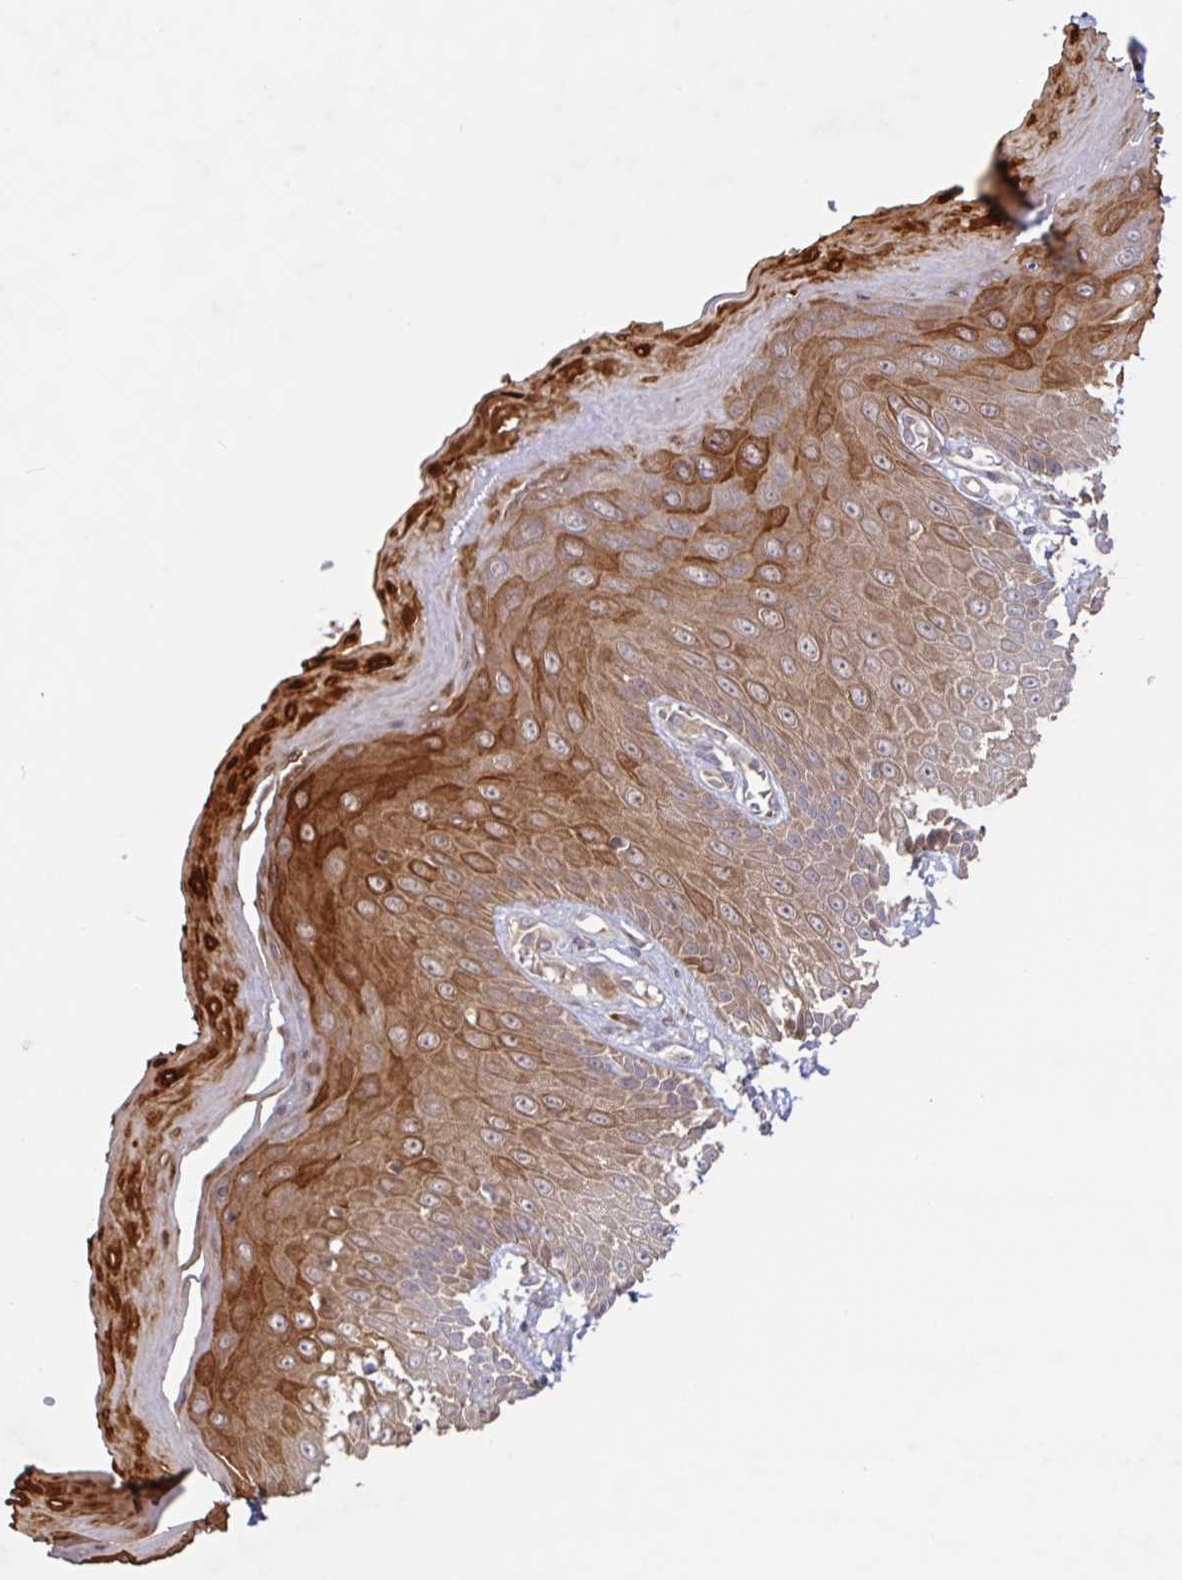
{"staining": {"intensity": "moderate", "quantity": ">75%", "location": "cytoplasmic/membranous"}, "tissue": "skin", "cell_type": "Epidermal cells", "image_type": "normal", "snomed": [{"axis": "morphology", "description": "Normal tissue, NOS"}, {"axis": "topography", "description": "Anal"}, {"axis": "topography", "description": "Peripheral nerve tissue"}], "caption": "This photomicrograph shows normal skin stained with IHC to label a protein in brown. The cytoplasmic/membranous of epidermal cells show moderate positivity for the protein. Nuclei are counter-stained blue.", "gene": "AACS", "patient": {"sex": "male", "age": 78}}